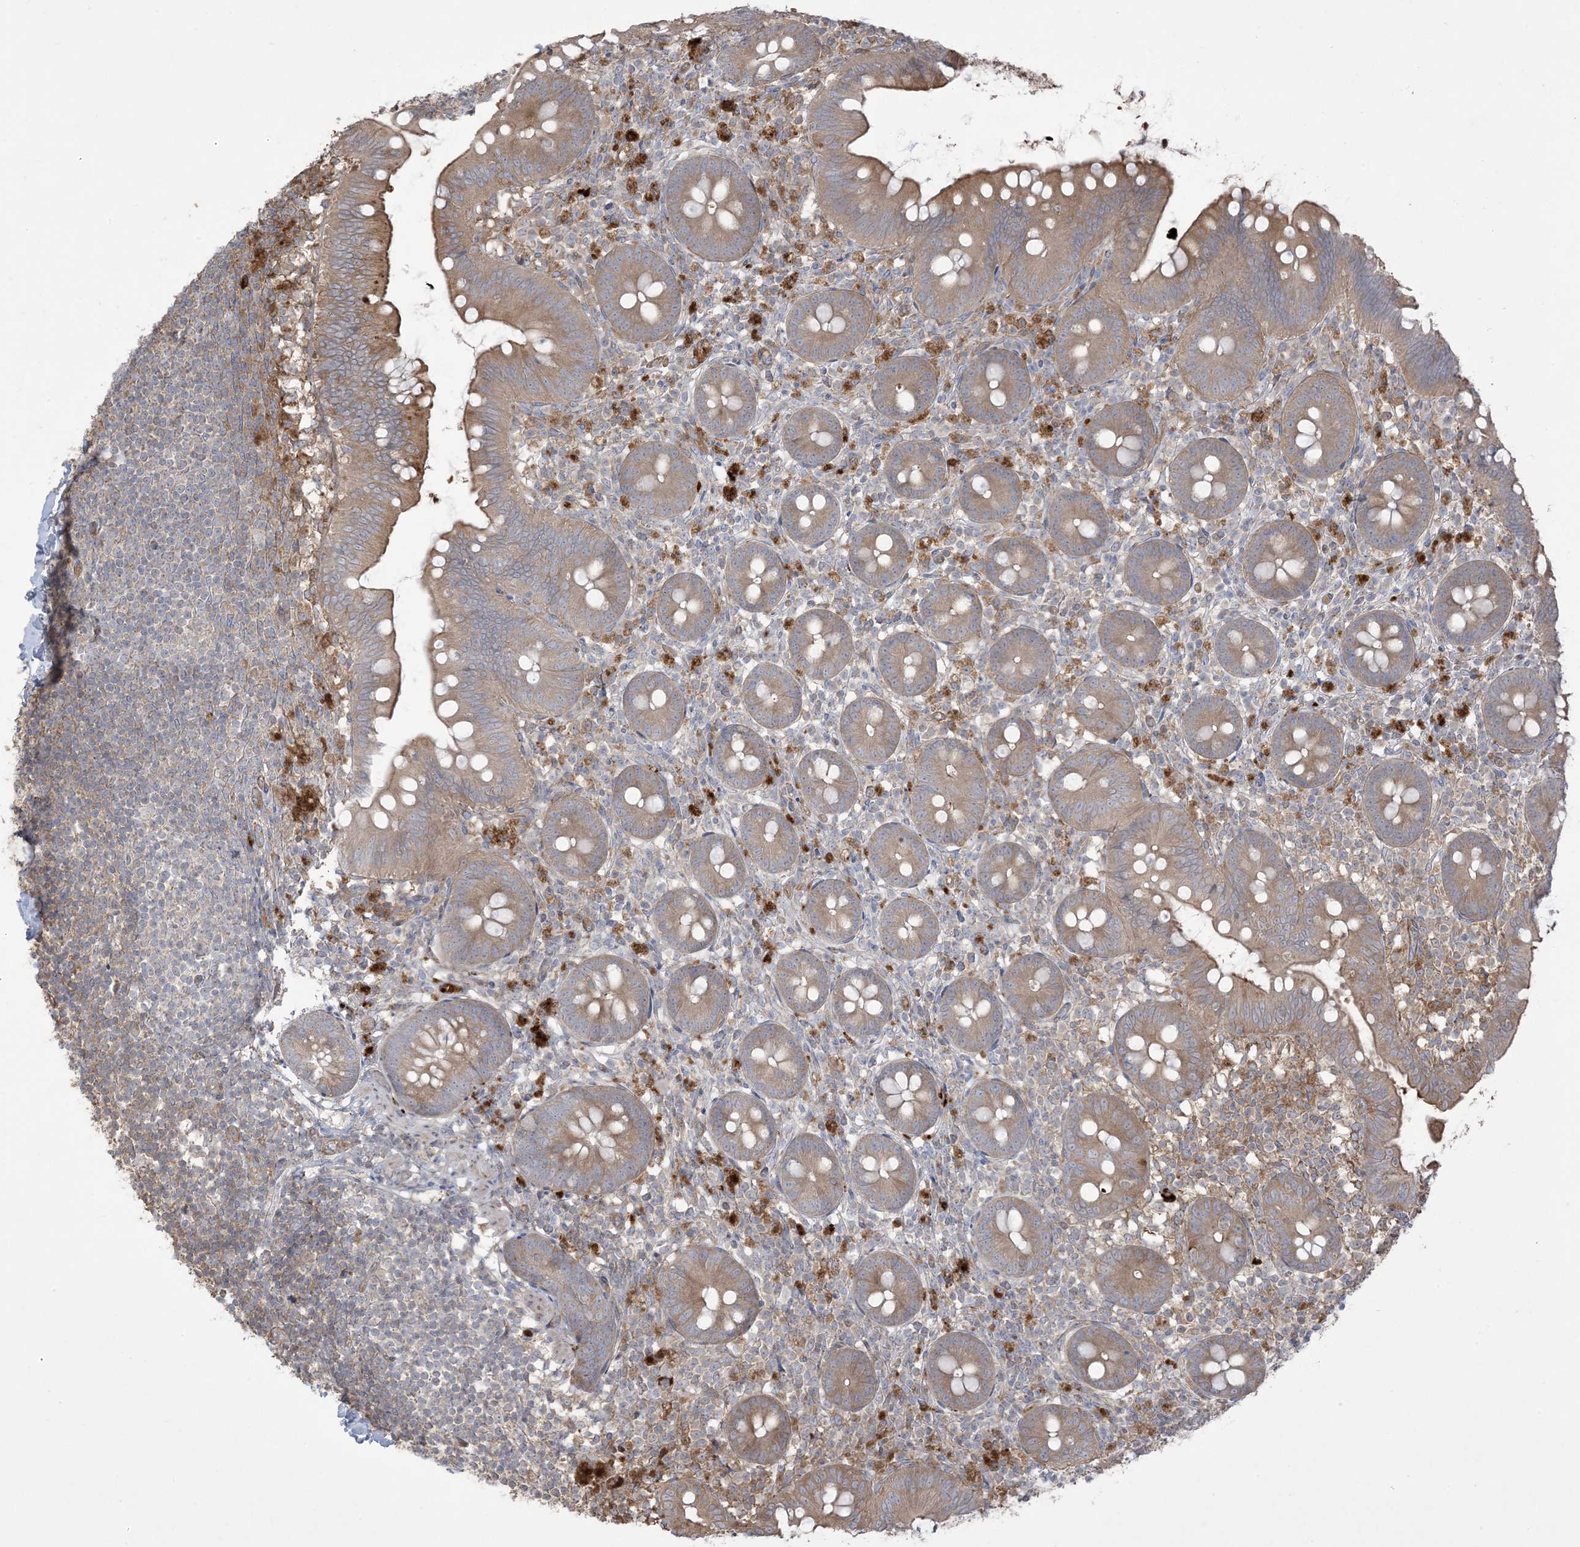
{"staining": {"intensity": "moderate", "quantity": ">75%", "location": "cytoplasmic/membranous"}, "tissue": "appendix", "cell_type": "Glandular cells", "image_type": "normal", "snomed": [{"axis": "morphology", "description": "Normal tissue, NOS"}, {"axis": "topography", "description": "Appendix"}], "caption": "There is medium levels of moderate cytoplasmic/membranous expression in glandular cells of benign appendix, as demonstrated by immunohistochemical staining (brown color).", "gene": "KLHL18", "patient": {"sex": "female", "age": 62}}